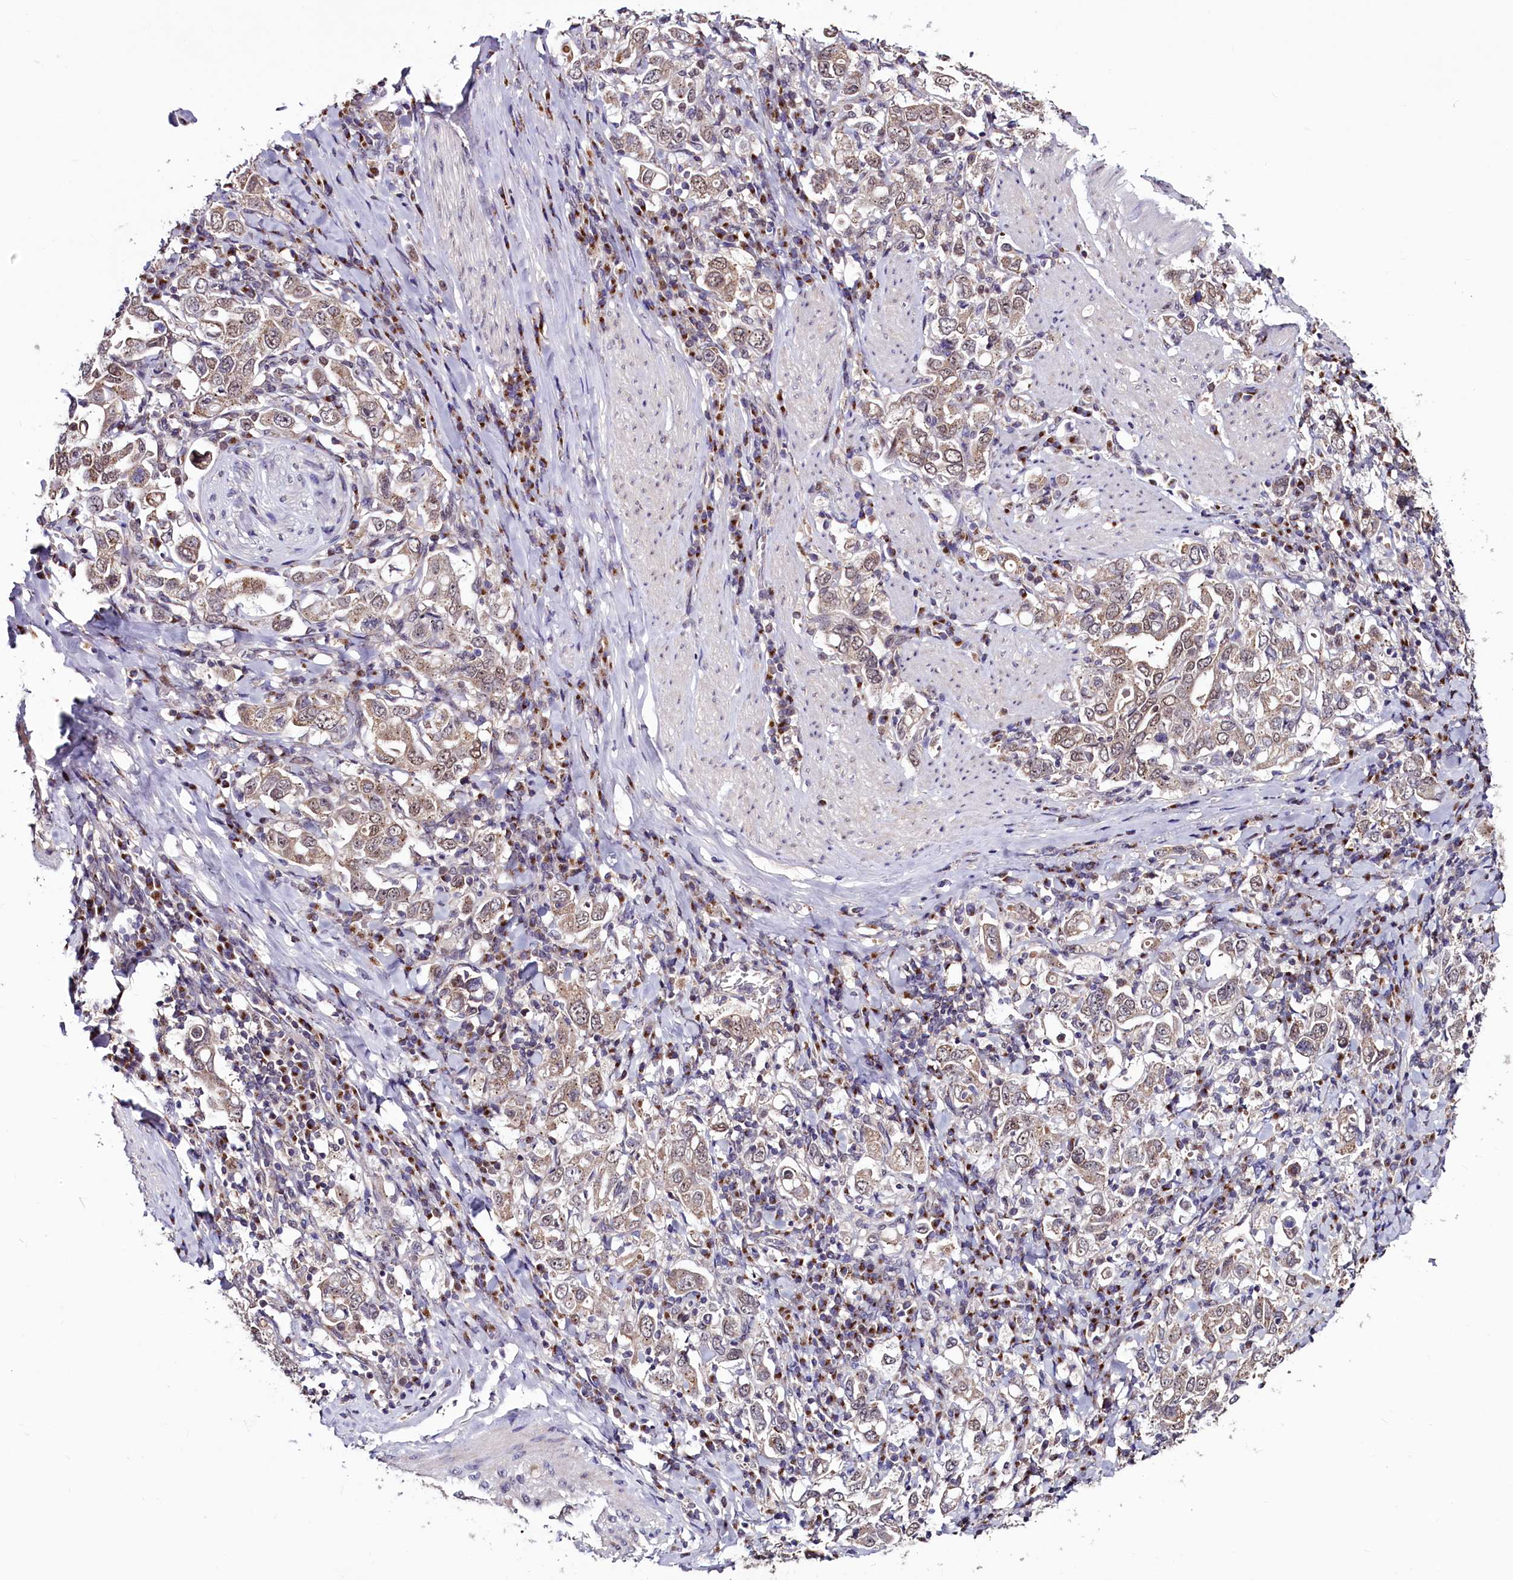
{"staining": {"intensity": "weak", "quantity": ">75%", "location": "cytoplasmic/membranous"}, "tissue": "stomach cancer", "cell_type": "Tumor cells", "image_type": "cancer", "snomed": [{"axis": "morphology", "description": "Adenocarcinoma, NOS"}, {"axis": "topography", "description": "Stomach, upper"}], "caption": "Immunohistochemistry (IHC) (DAB (3,3'-diaminobenzidine)) staining of human stomach cancer (adenocarcinoma) shows weak cytoplasmic/membranous protein positivity in about >75% of tumor cells. The staining was performed using DAB (3,3'-diaminobenzidine), with brown indicating positive protein expression. Nuclei are stained blue with hematoxylin.", "gene": "SEC24C", "patient": {"sex": "male", "age": 62}}